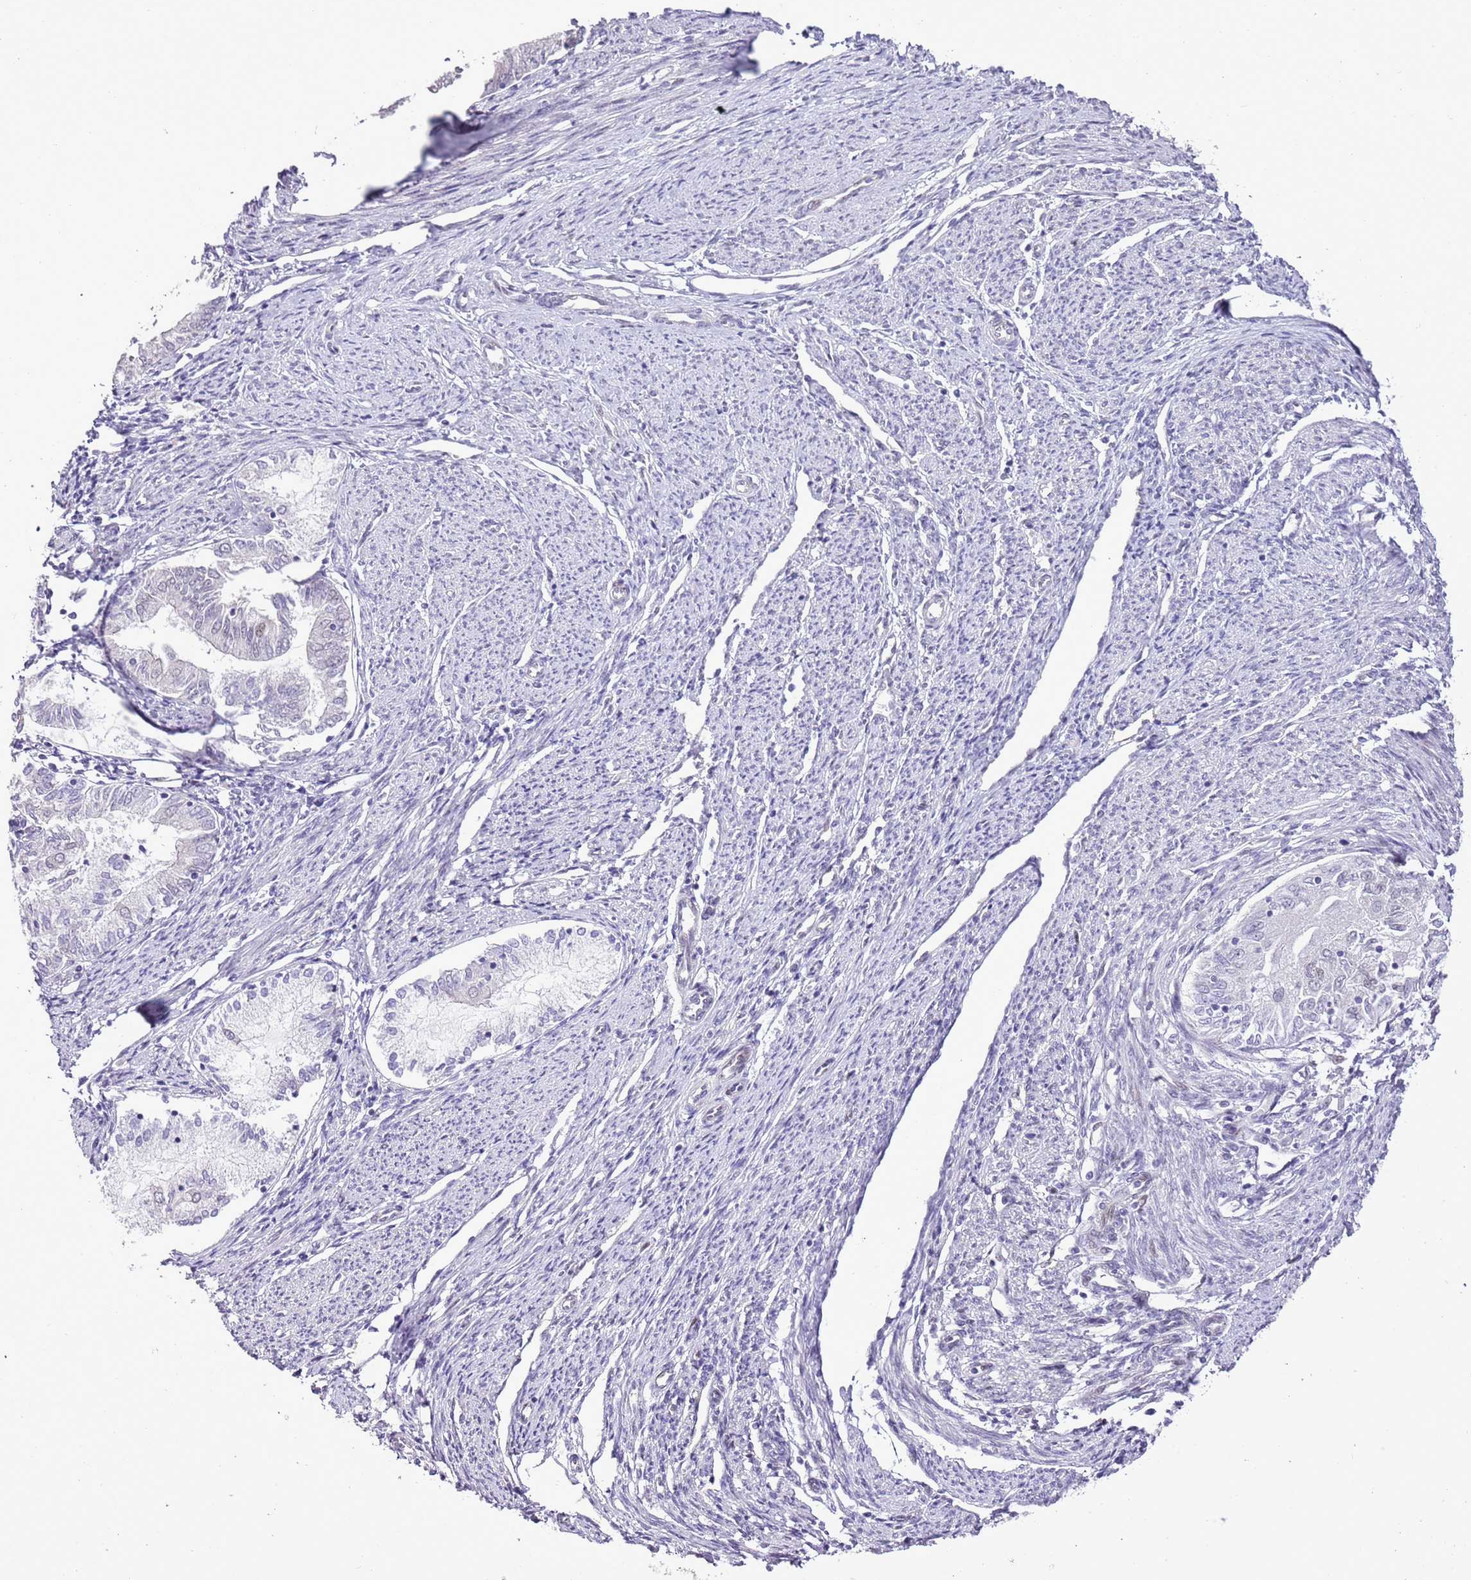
{"staining": {"intensity": "negative", "quantity": "none", "location": "none"}, "tissue": "endometrial cancer", "cell_type": "Tumor cells", "image_type": "cancer", "snomed": [{"axis": "morphology", "description": "Adenocarcinoma, NOS"}, {"axis": "topography", "description": "Endometrium"}], "caption": "Histopathology image shows no protein staining in tumor cells of endometrial cancer tissue.", "gene": "NACC2", "patient": {"sex": "female", "age": 79}}